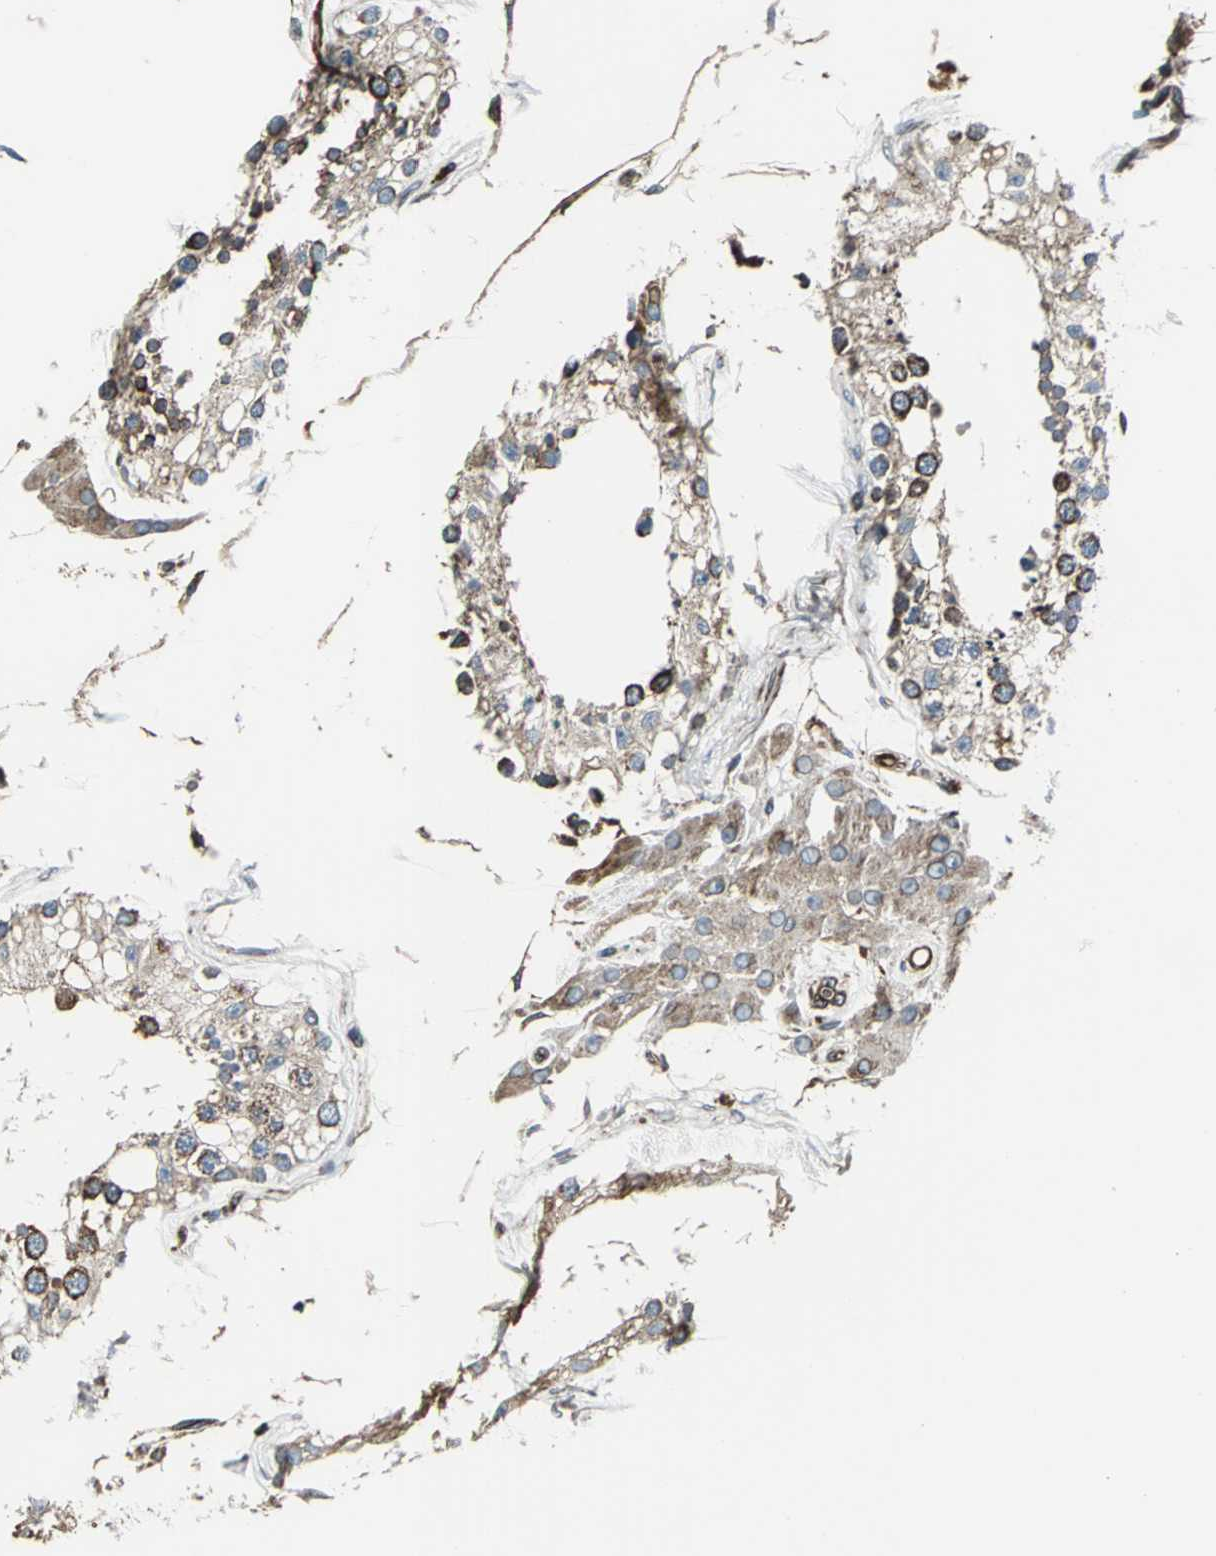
{"staining": {"intensity": "strong", "quantity": ">75%", "location": "cytoplasmic/membranous"}, "tissue": "testis", "cell_type": "Cells in seminiferous ducts", "image_type": "normal", "snomed": [{"axis": "morphology", "description": "Normal tissue, NOS"}, {"axis": "topography", "description": "Testis"}], "caption": "DAB (3,3'-diaminobenzidine) immunohistochemical staining of benign testis demonstrates strong cytoplasmic/membranous protein staining in about >75% of cells in seminiferous ducts.", "gene": "HTATIP2", "patient": {"sex": "male", "age": 68}}